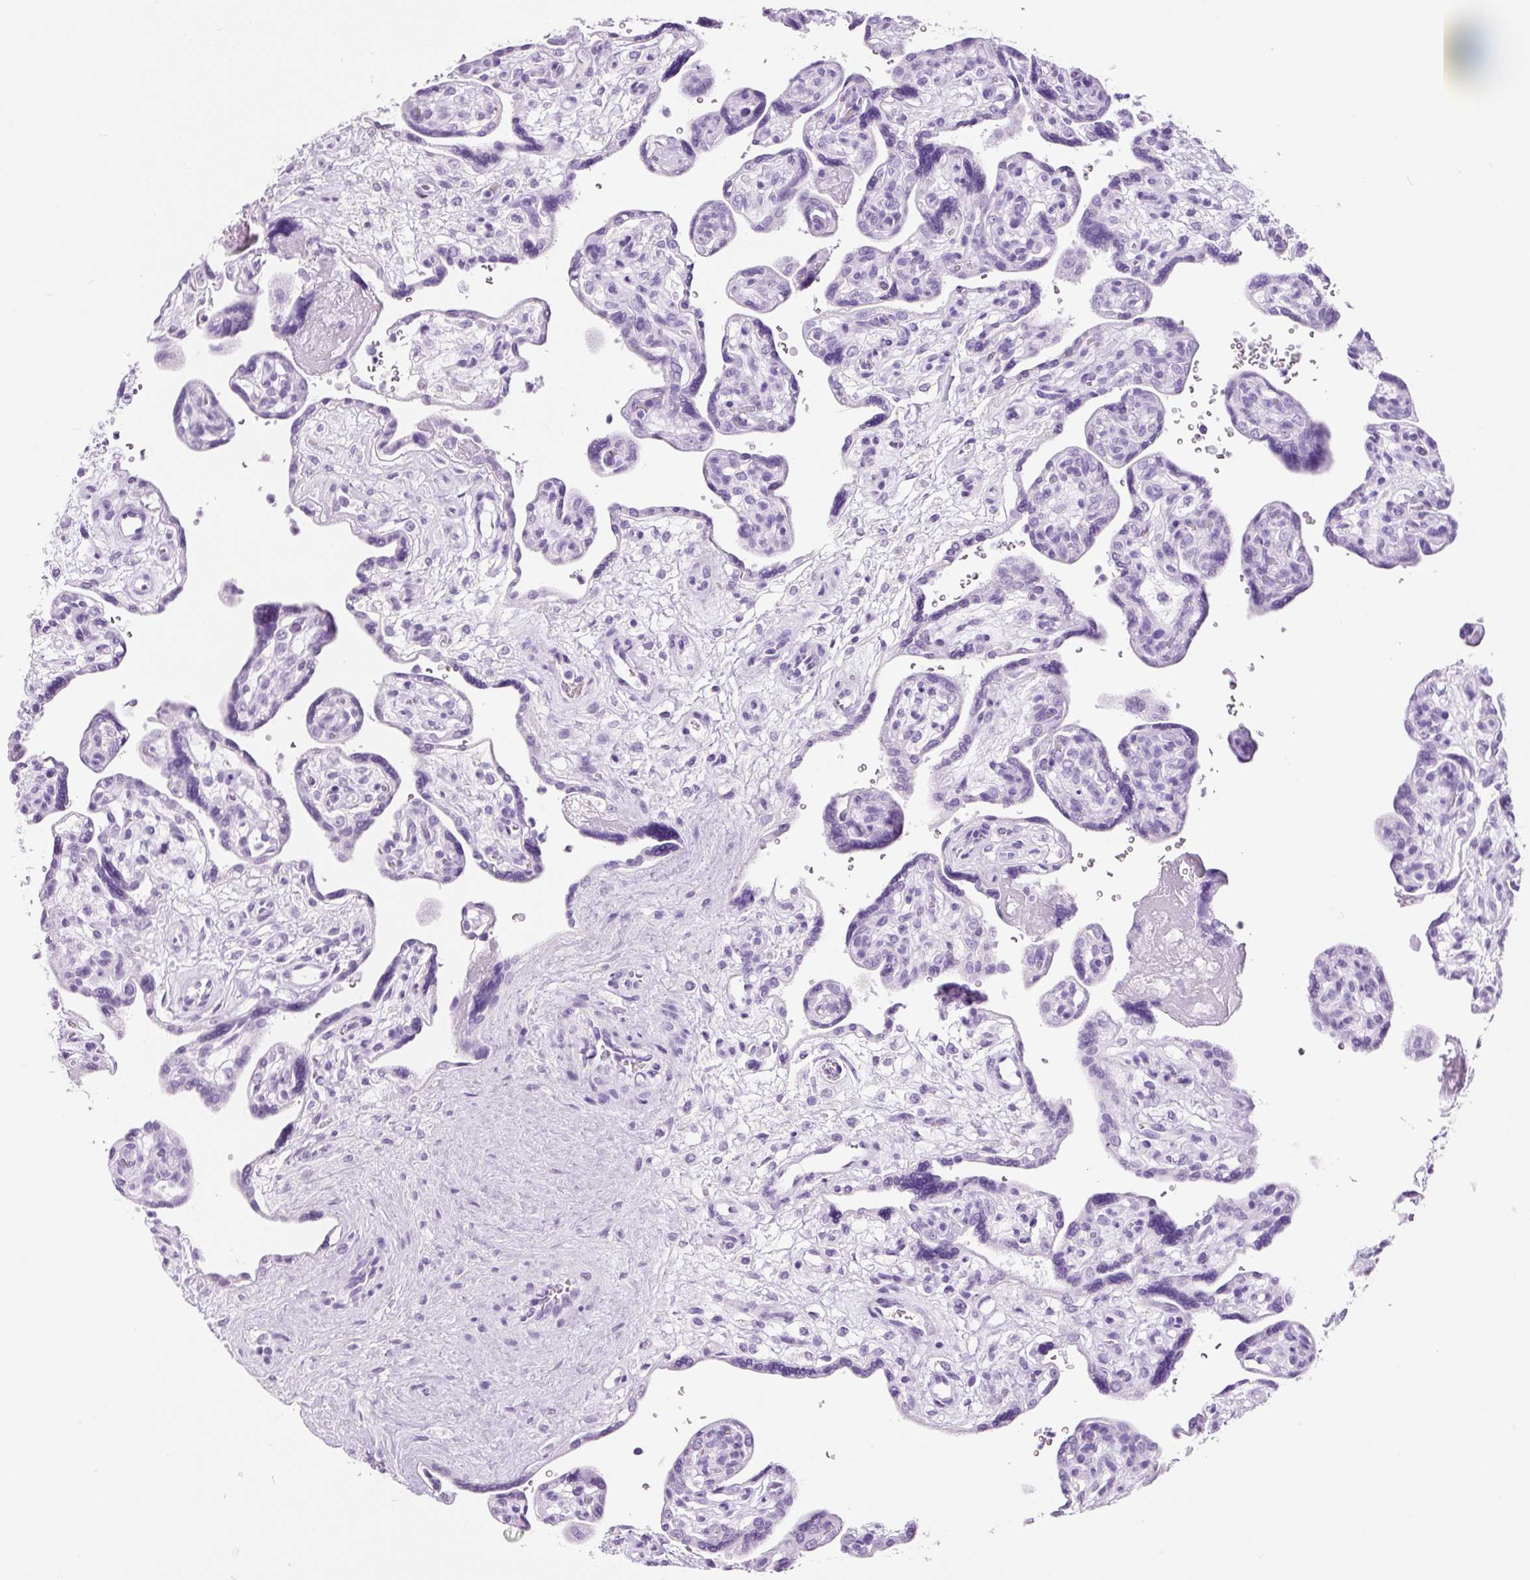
{"staining": {"intensity": "negative", "quantity": "none", "location": "none"}, "tissue": "placenta", "cell_type": "Decidual cells", "image_type": "normal", "snomed": [{"axis": "morphology", "description": "Normal tissue, NOS"}, {"axis": "topography", "description": "Placenta"}], "caption": "Immunohistochemistry (IHC) image of normal placenta: human placenta stained with DAB displays no significant protein staining in decidual cells.", "gene": "ADSS1", "patient": {"sex": "female", "age": 39}}